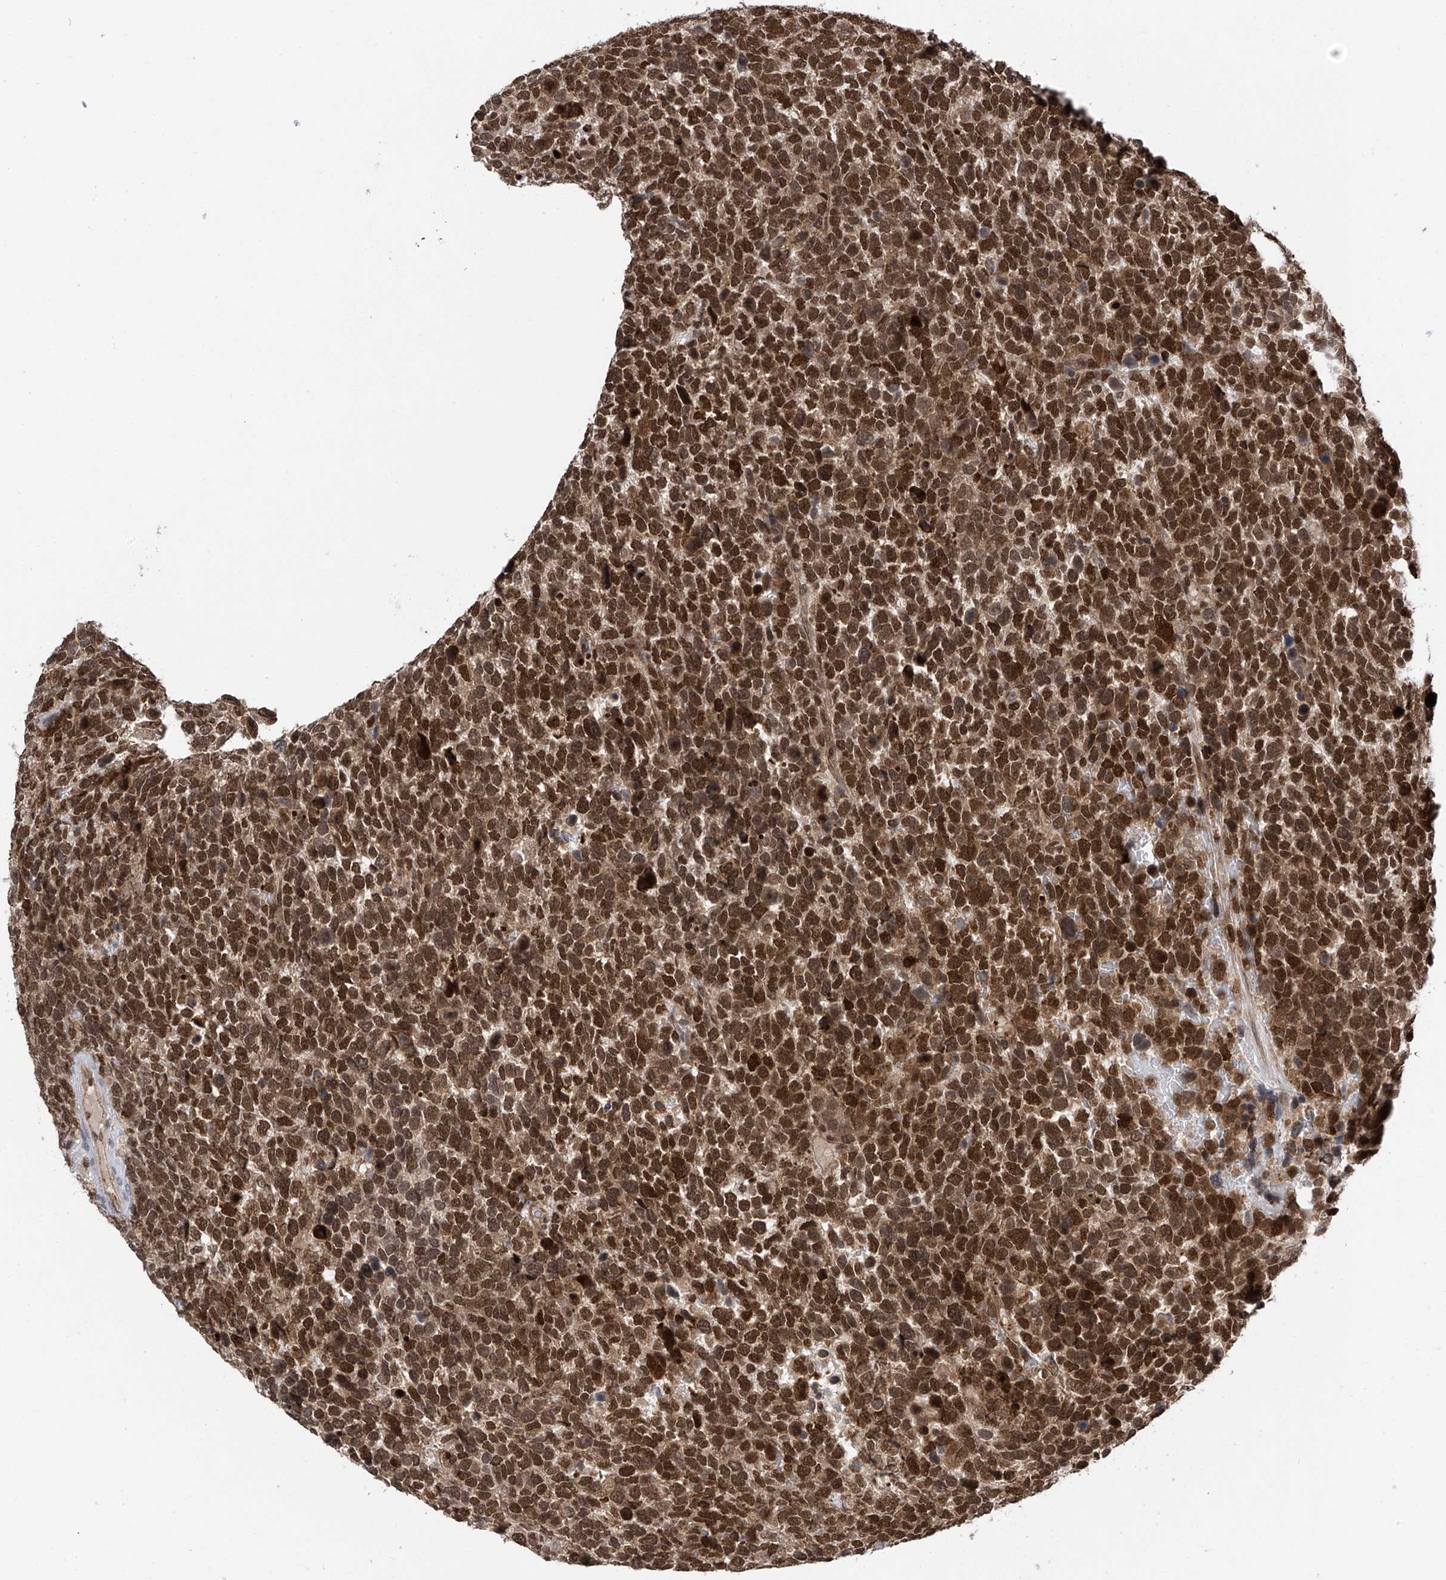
{"staining": {"intensity": "strong", "quantity": ">75%", "location": "nuclear"}, "tissue": "urothelial cancer", "cell_type": "Tumor cells", "image_type": "cancer", "snomed": [{"axis": "morphology", "description": "Urothelial carcinoma, High grade"}, {"axis": "topography", "description": "Urinary bladder"}], "caption": "Protein expression analysis of urothelial cancer reveals strong nuclear positivity in about >75% of tumor cells.", "gene": "DNAJC9", "patient": {"sex": "female", "age": 82}}